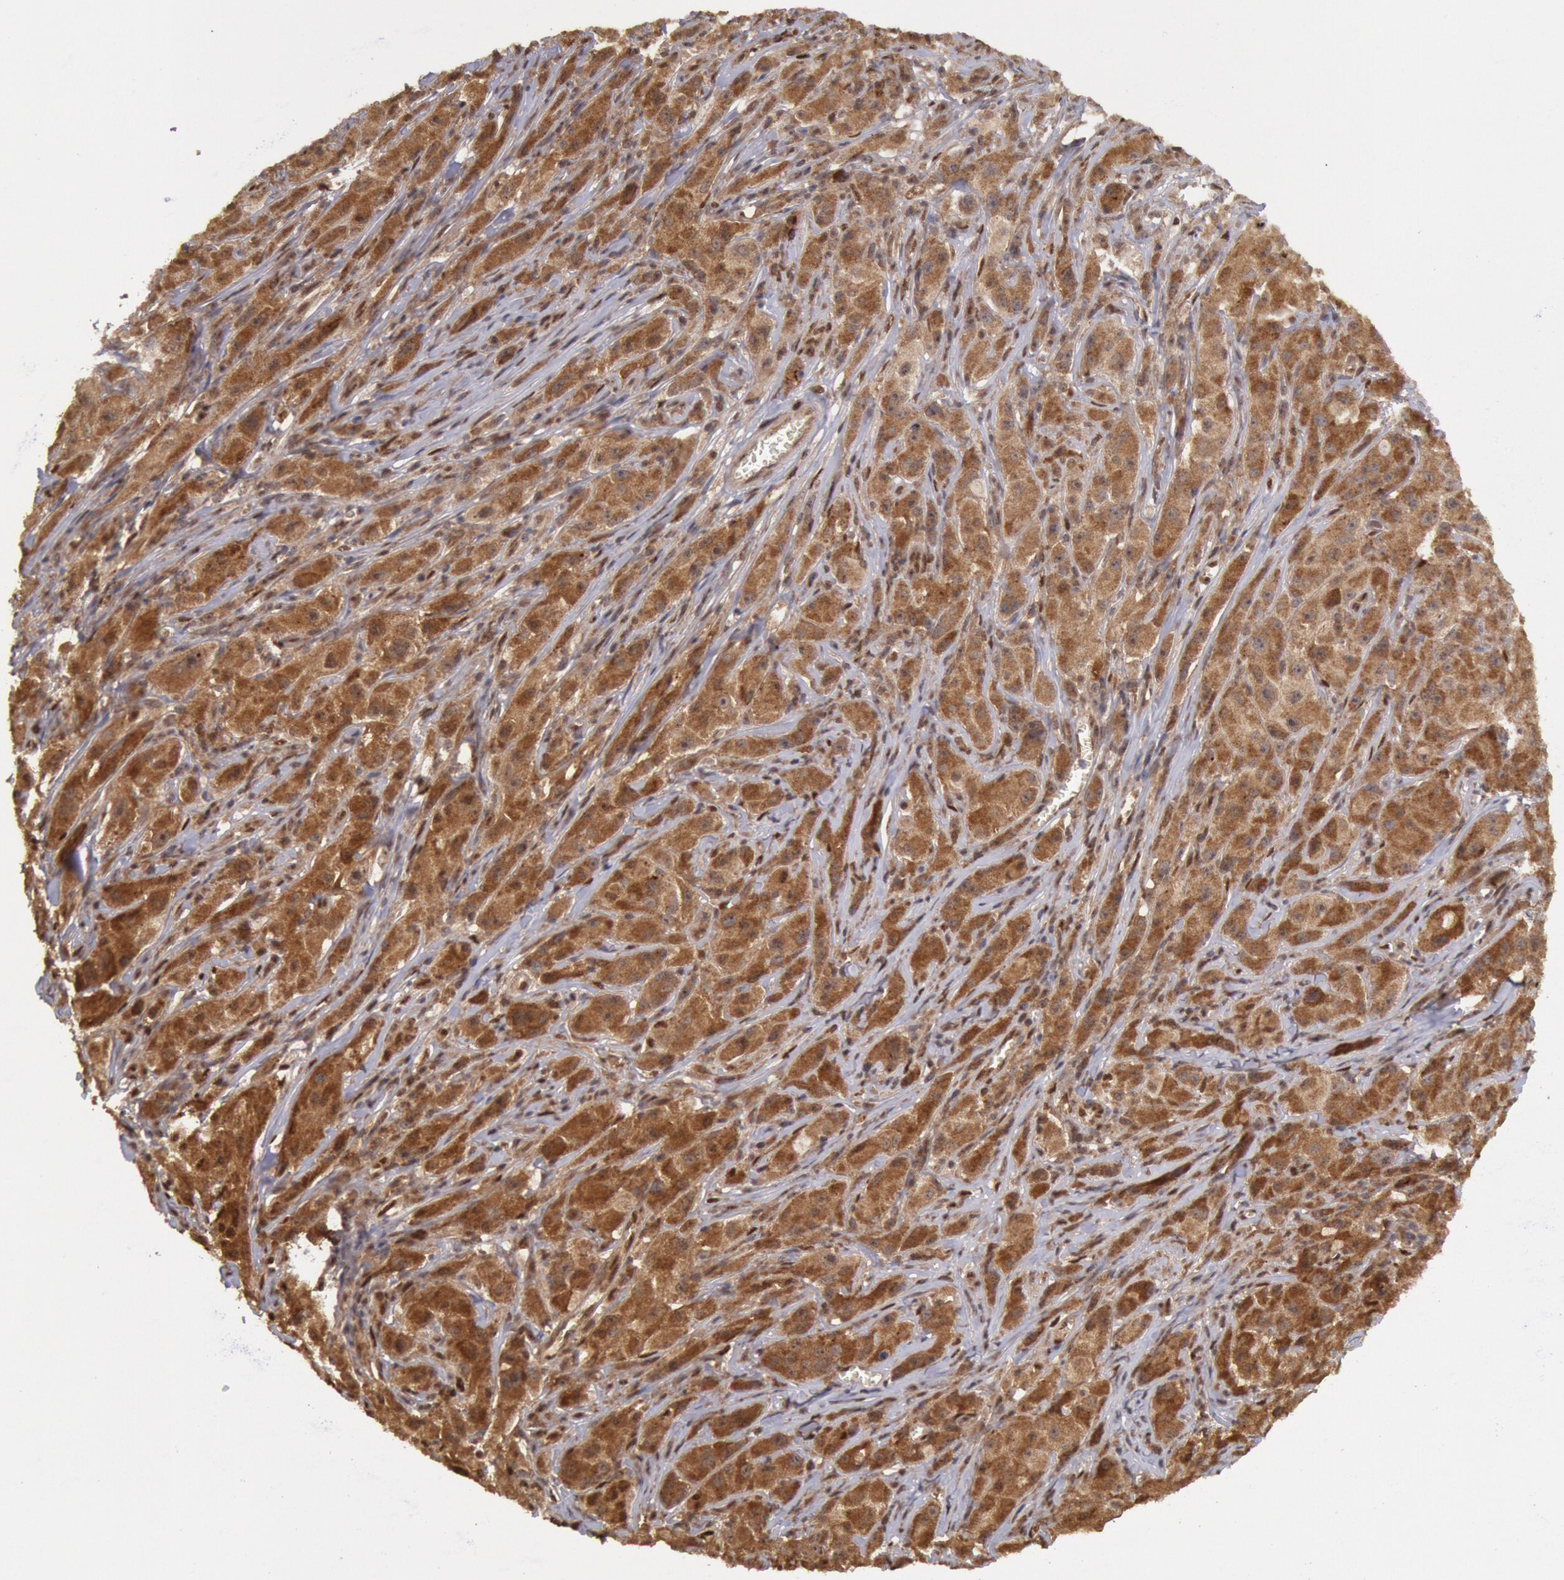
{"staining": {"intensity": "moderate", "quantity": ">75%", "location": "cytoplasmic/membranous"}, "tissue": "melanoma", "cell_type": "Tumor cells", "image_type": "cancer", "snomed": [{"axis": "morphology", "description": "Malignant melanoma, NOS"}, {"axis": "topography", "description": "Skin"}], "caption": "Melanoma tissue displays moderate cytoplasmic/membranous staining in approximately >75% of tumor cells, visualized by immunohistochemistry.", "gene": "STX17", "patient": {"sex": "male", "age": 56}}